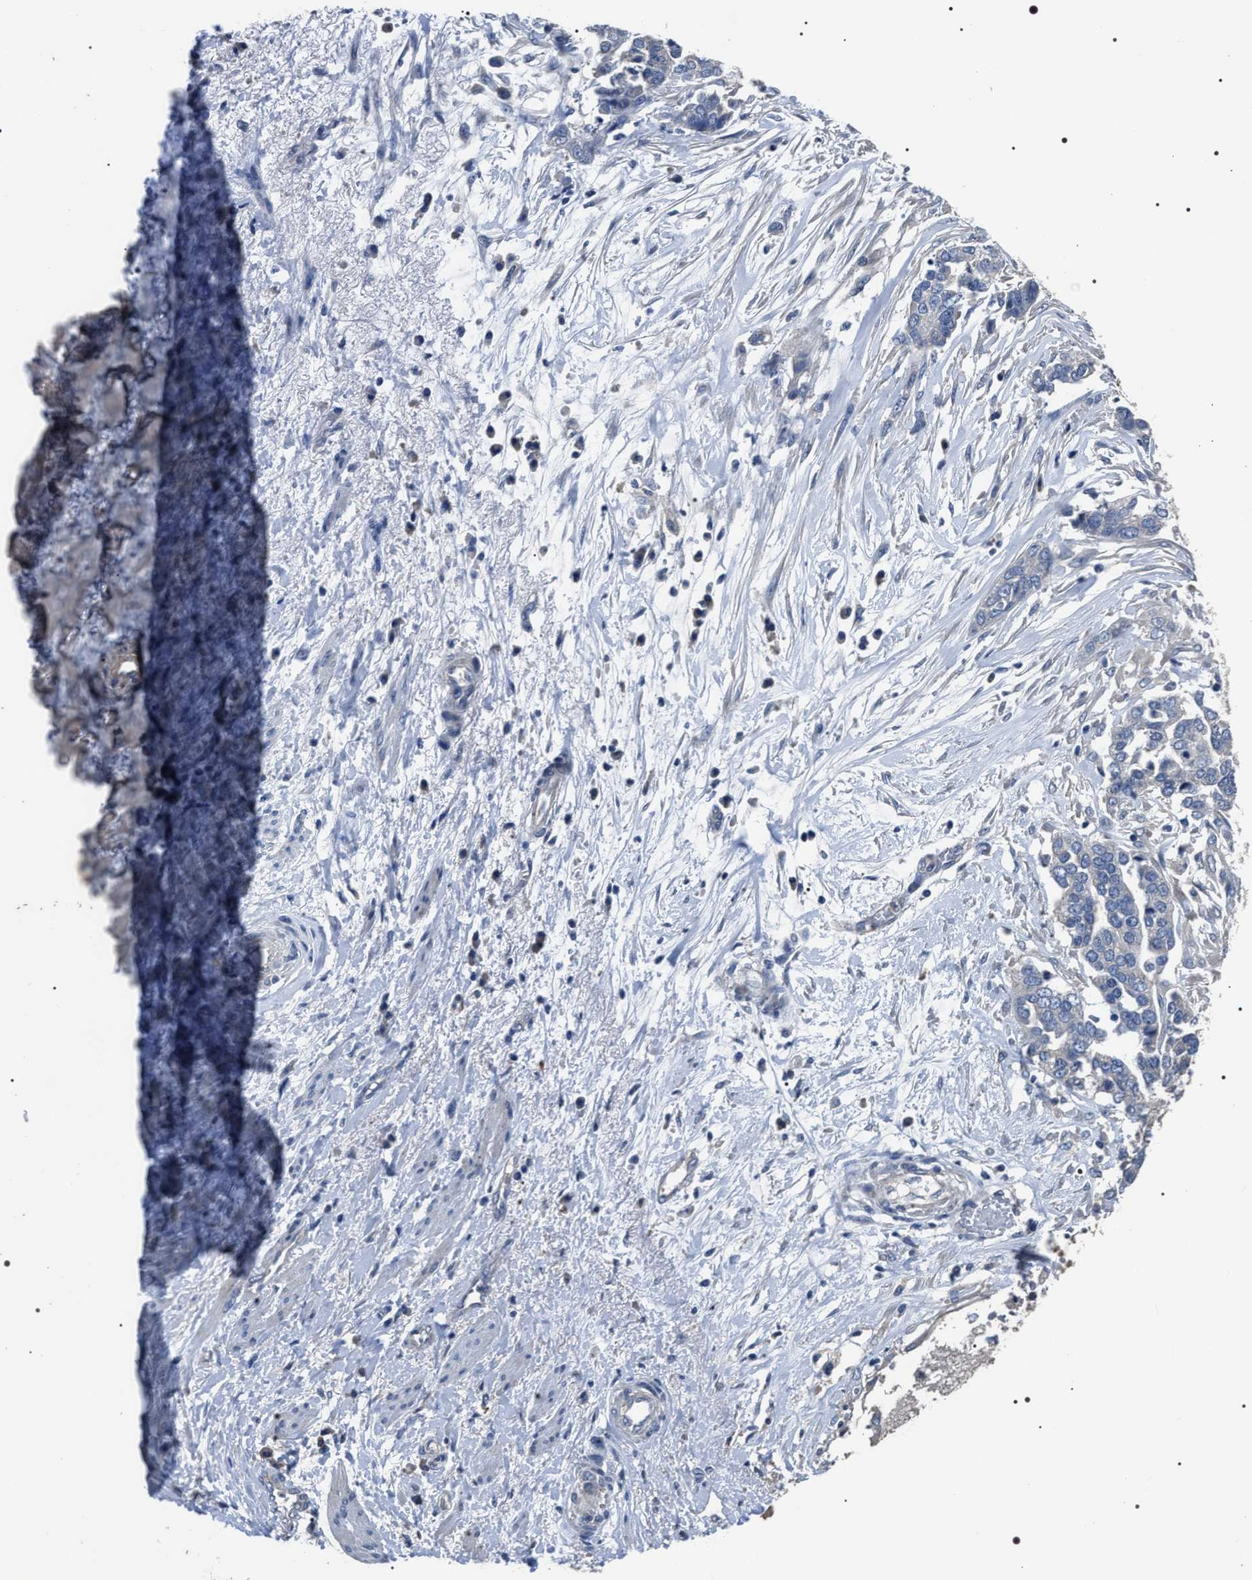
{"staining": {"intensity": "negative", "quantity": "none", "location": "none"}, "tissue": "ovarian cancer", "cell_type": "Tumor cells", "image_type": "cancer", "snomed": [{"axis": "morphology", "description": "Cystadenocarcinoma, serous, NOS"}, {"axis": "topography", "description": "Ovary"}], "caption": "Immunohistochemical staining of human ovarian cancer (serous cystadenocarcinoma) reveals no significant positivity in tumor cells. The staining is performed using DAB (3,3'-diaminobenzidine) brown chromogen with nuclei counter-stained in using hematoxylin.", "gene": "TRIM54", "patient": {"sex": "female", "age": 44}}